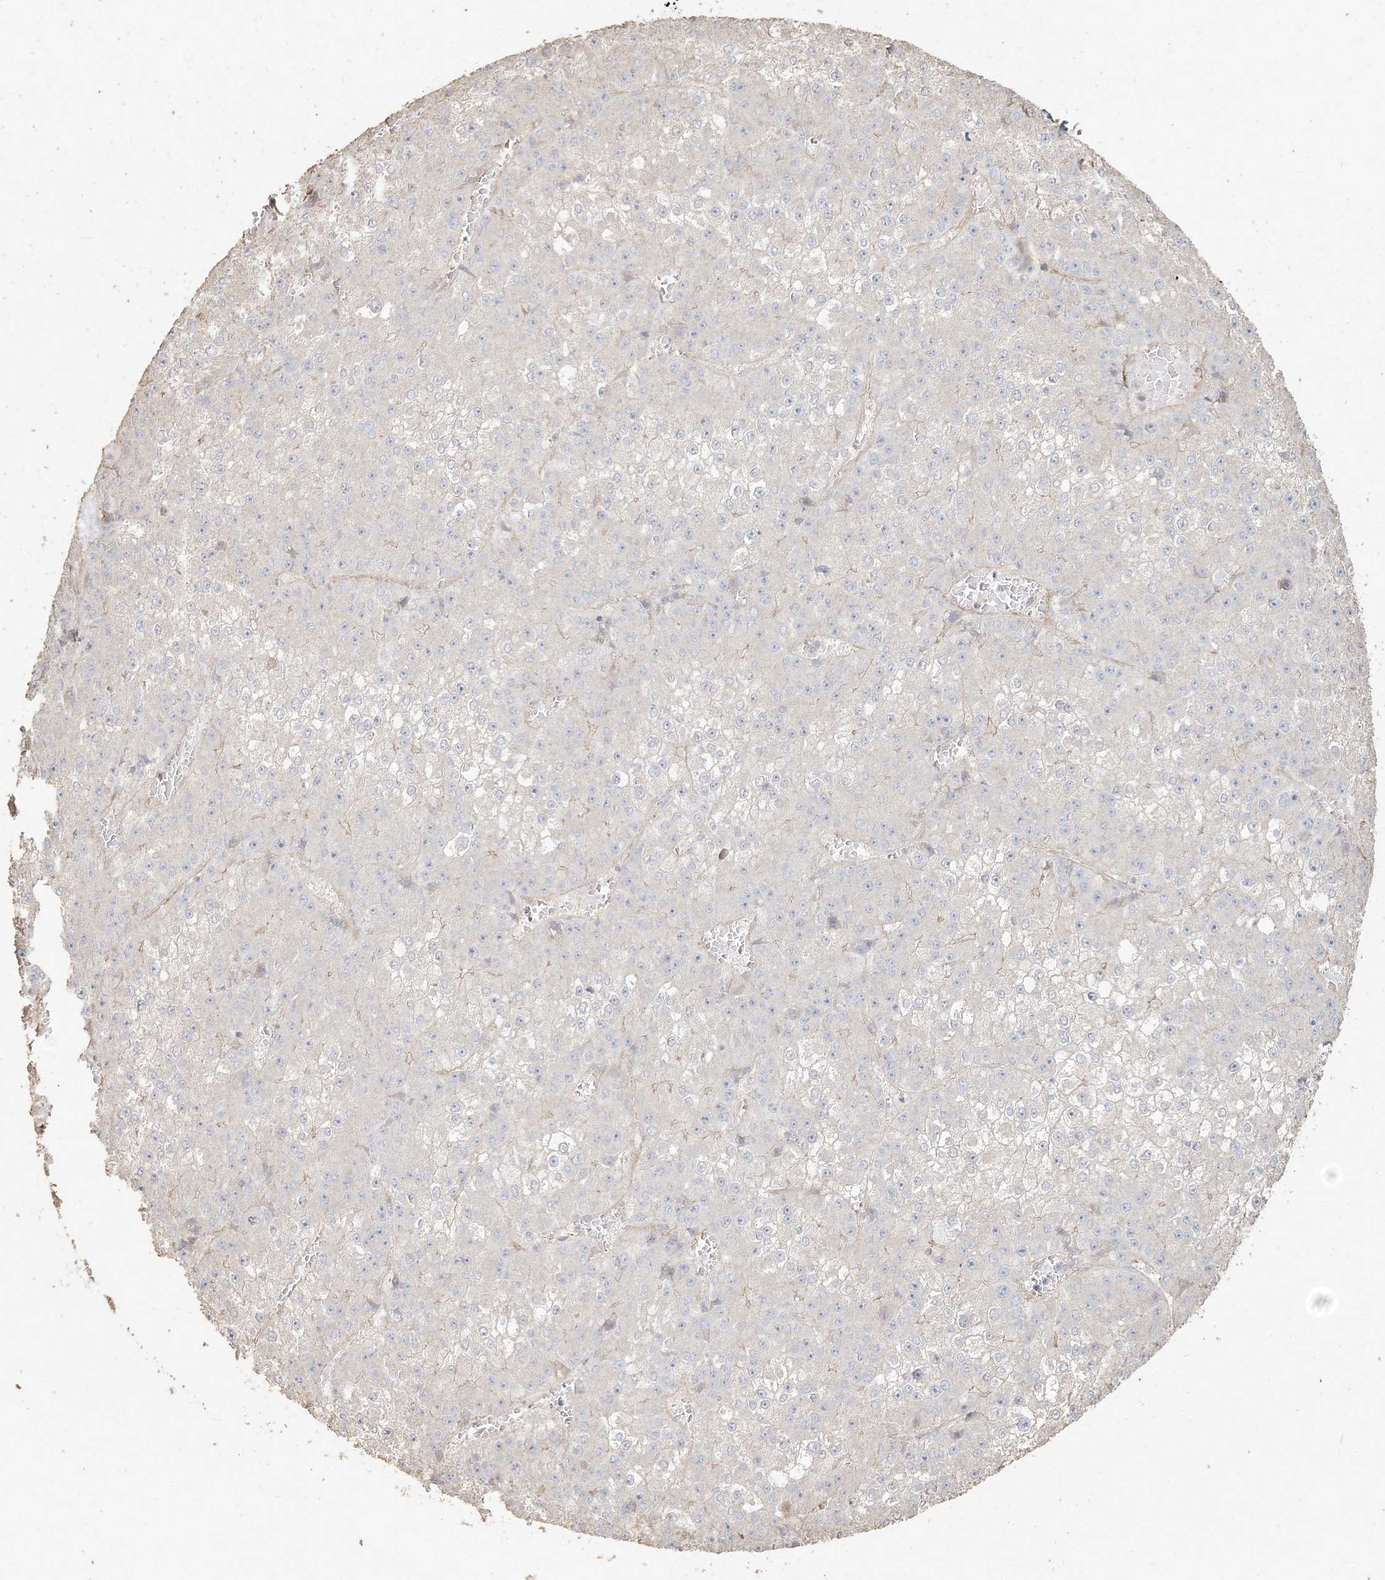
{"staining": {"intensity": "negative", "quantity": "none", "location": "none"}, "tissue": "liver cancer", "cell_type": "Tumor cells", "image_type": "cancer", "snomed": [{"axis": "morphology", "description": "Carcinoma, Hepatocellular, NOS"}, {"axis": "topography", "description": "Liver"}], "caption": "Tumor cells are negative for brown protein staining in liver hepatocellular carcinoma.", "gene": "RNF145", "patient": {"sex": "female", "age": 73}}